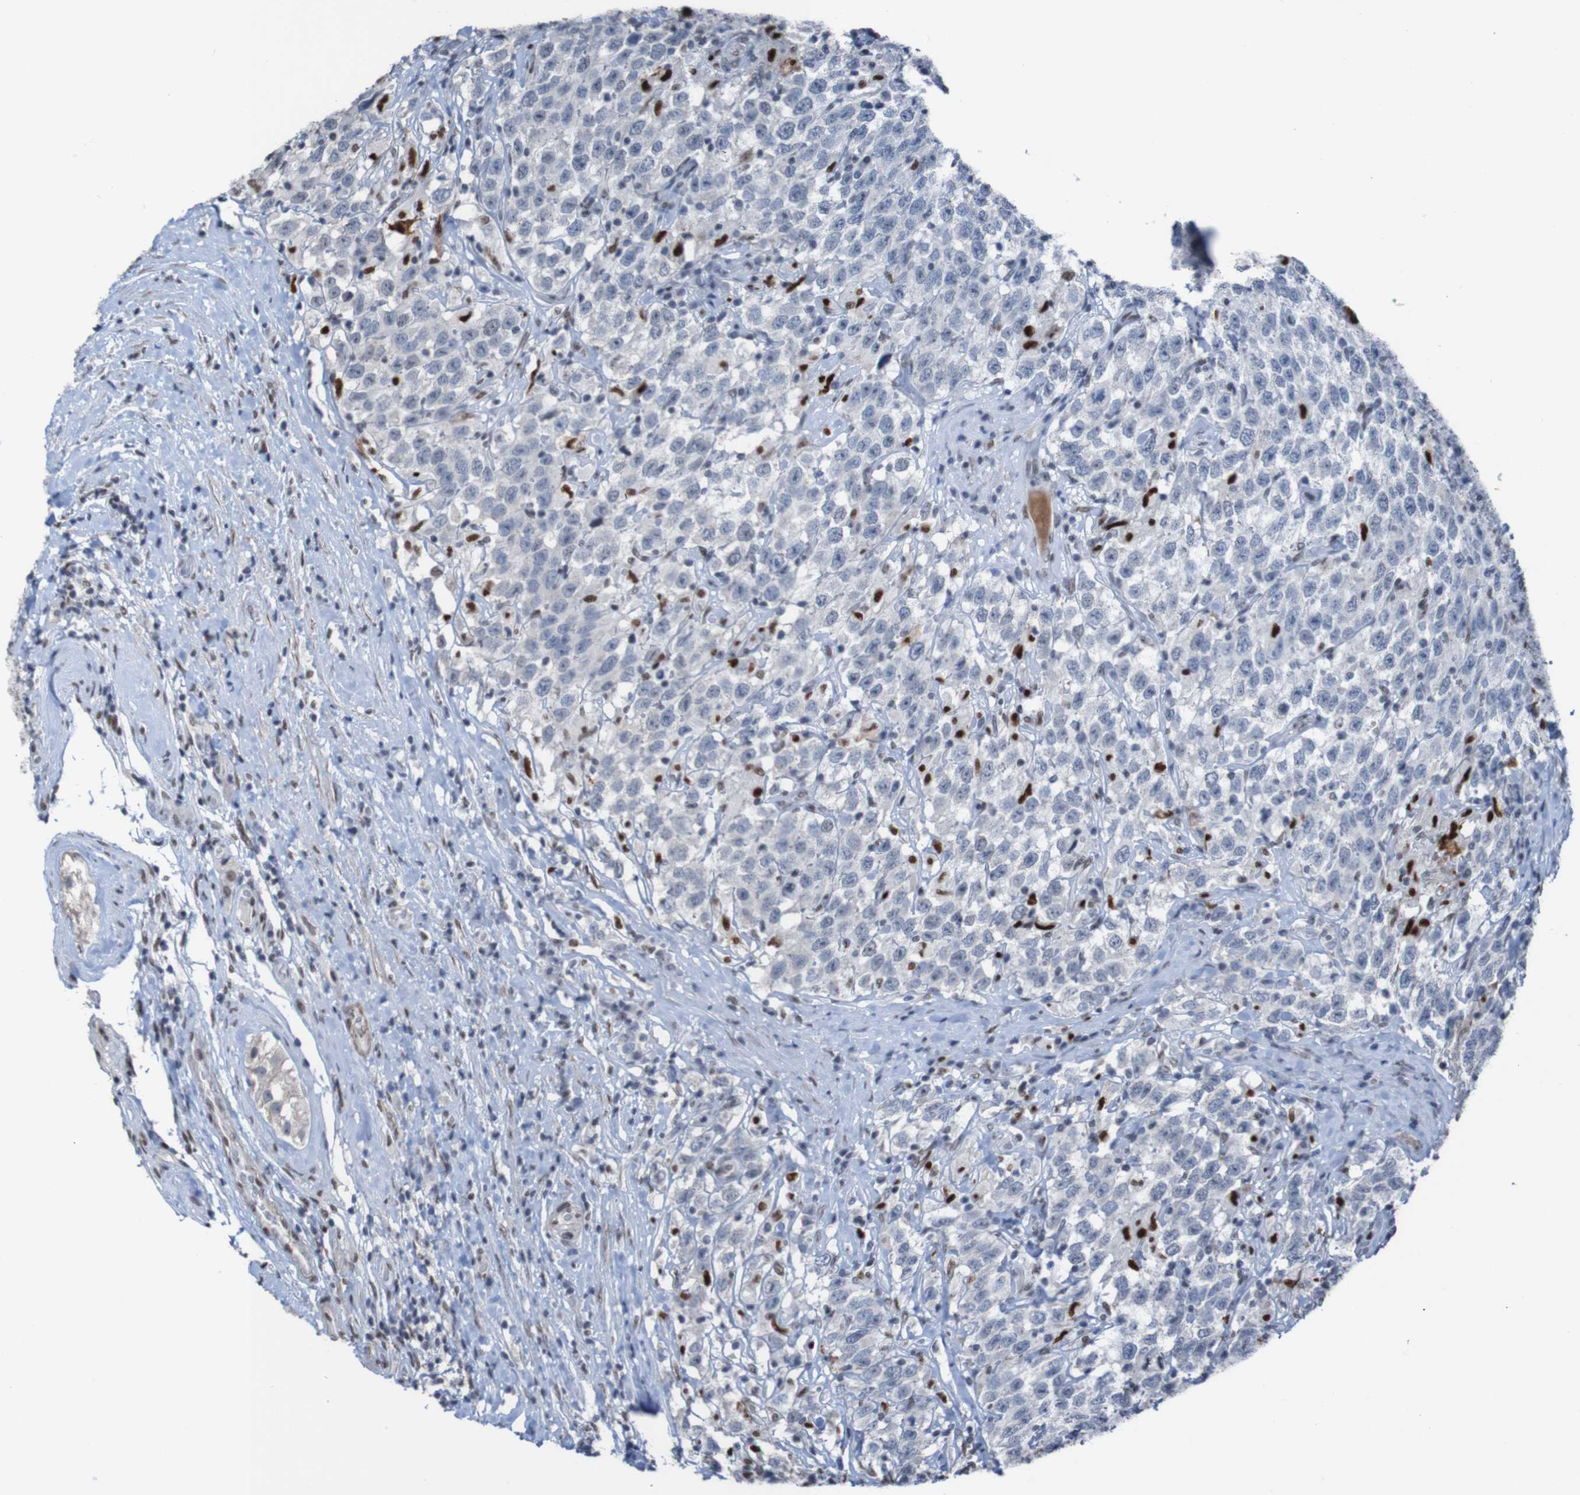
{"staining": {"intensity": "negative", "quantity": "none", "location": "none"}, "tissue": "testis cancer", "cell_type": "Tumor cells", "image_type": "cancer", "snomed": [{"axis": "morphology", "description": "Seminoma, NOS"}, {"axis": "topography", "description": "Testis"}], "caption": "Immunohistochemistry of human testis cancer (seminoma) displays no staining in tumor cells.", "gene": "PHF2", "patient": {"sex": "male", "age": 41}}